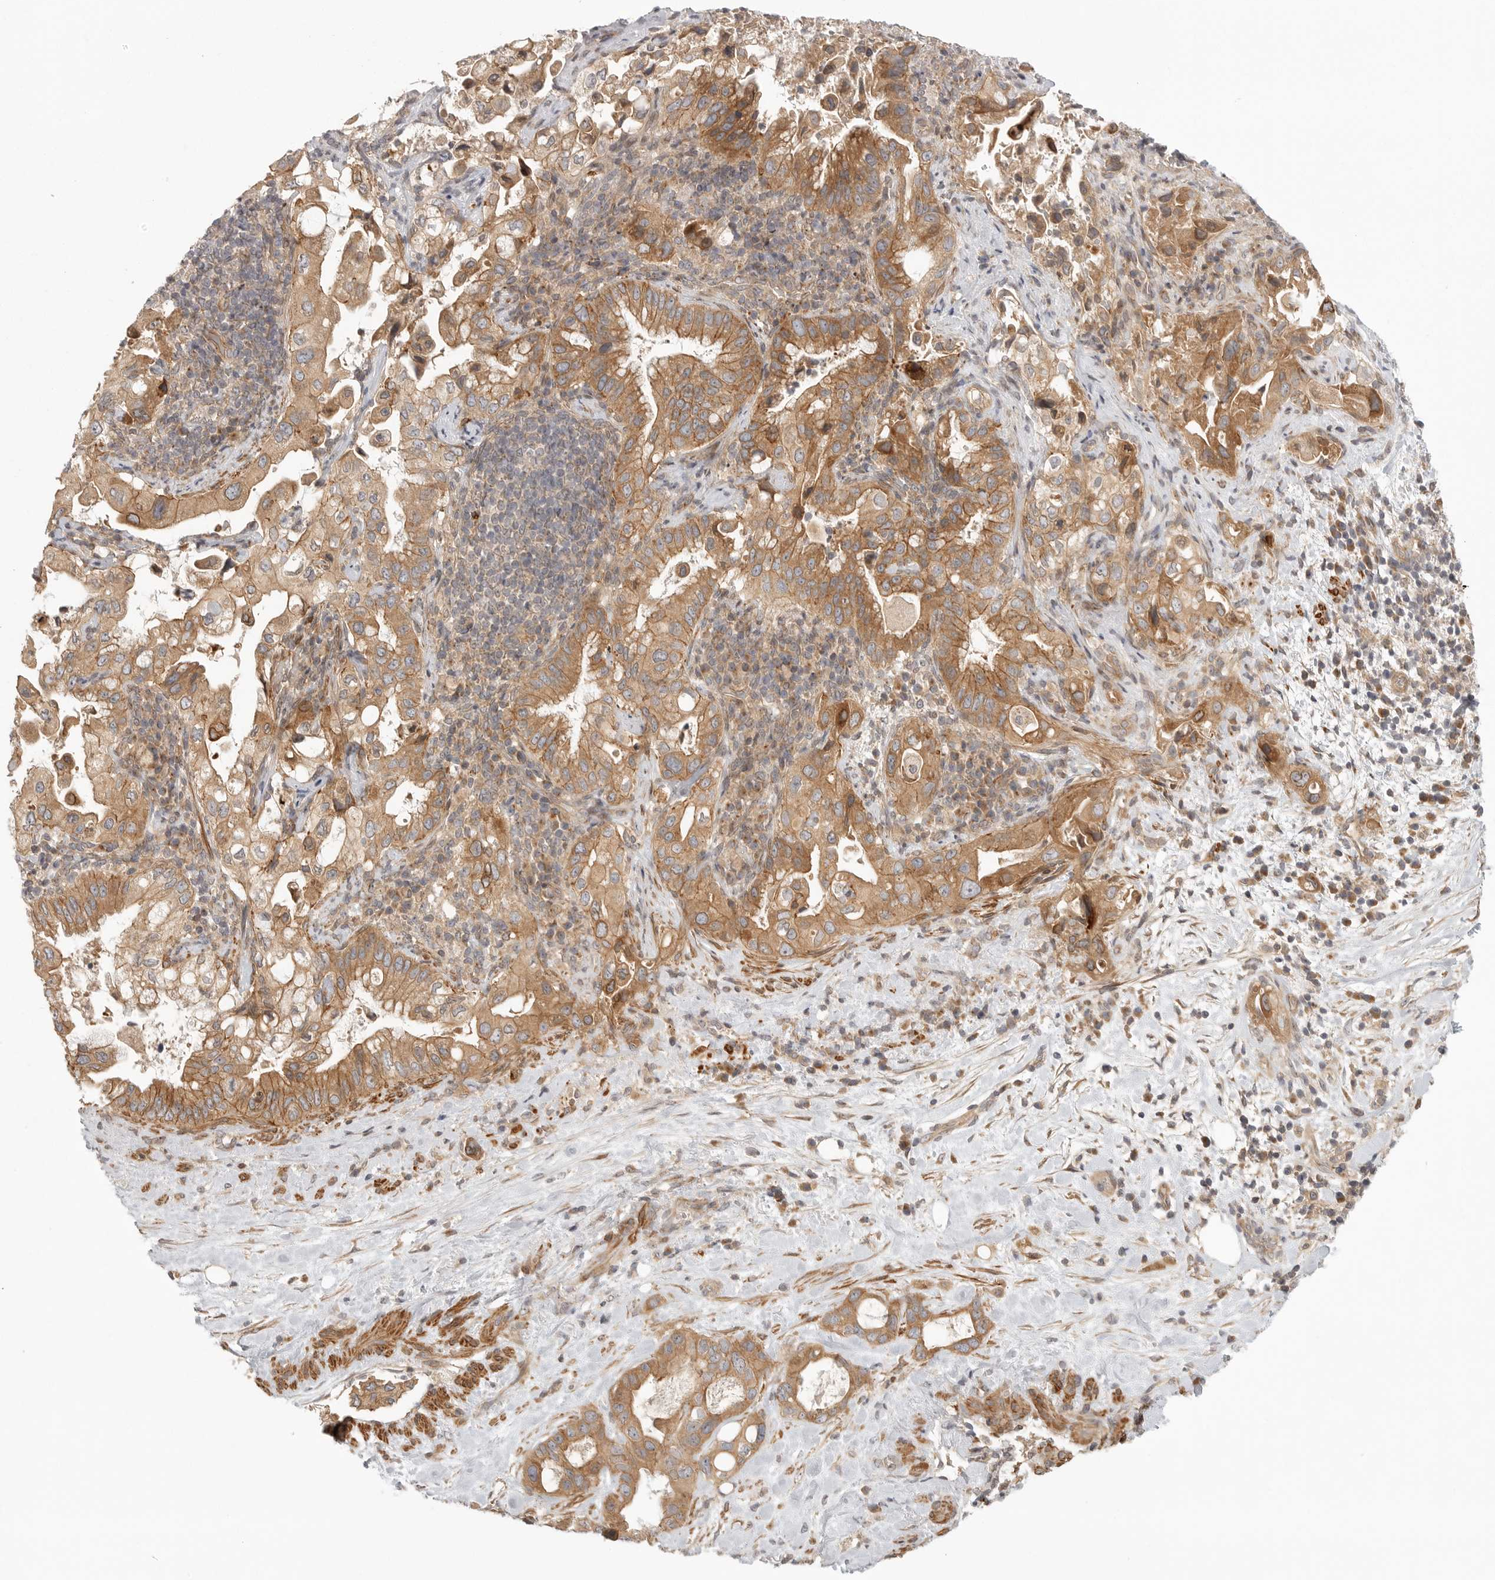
{"staining": {"intensity": "moderate", "quantity": ">75%", "location": "cytoplasmic/membranous"}, "tissue": "pancreatic cancer", "cell_type": "Tumor cells", "image_type": "cancer", "snomed": [{"axis": "morphology", "description": "Inflammation, NOS"}, {"axis": "morphology", "description": "Adenocarcinoma, NOS"}, {"axis": "topography", "description": "Pancreas"}], "caption": "A brown stain highlights moderate cytoplasmic/membranous staining of a protein in pancreatic cancer tumor cells.", "gene": "CCPG1", "patient": {"sex": "female", "age": 56}}